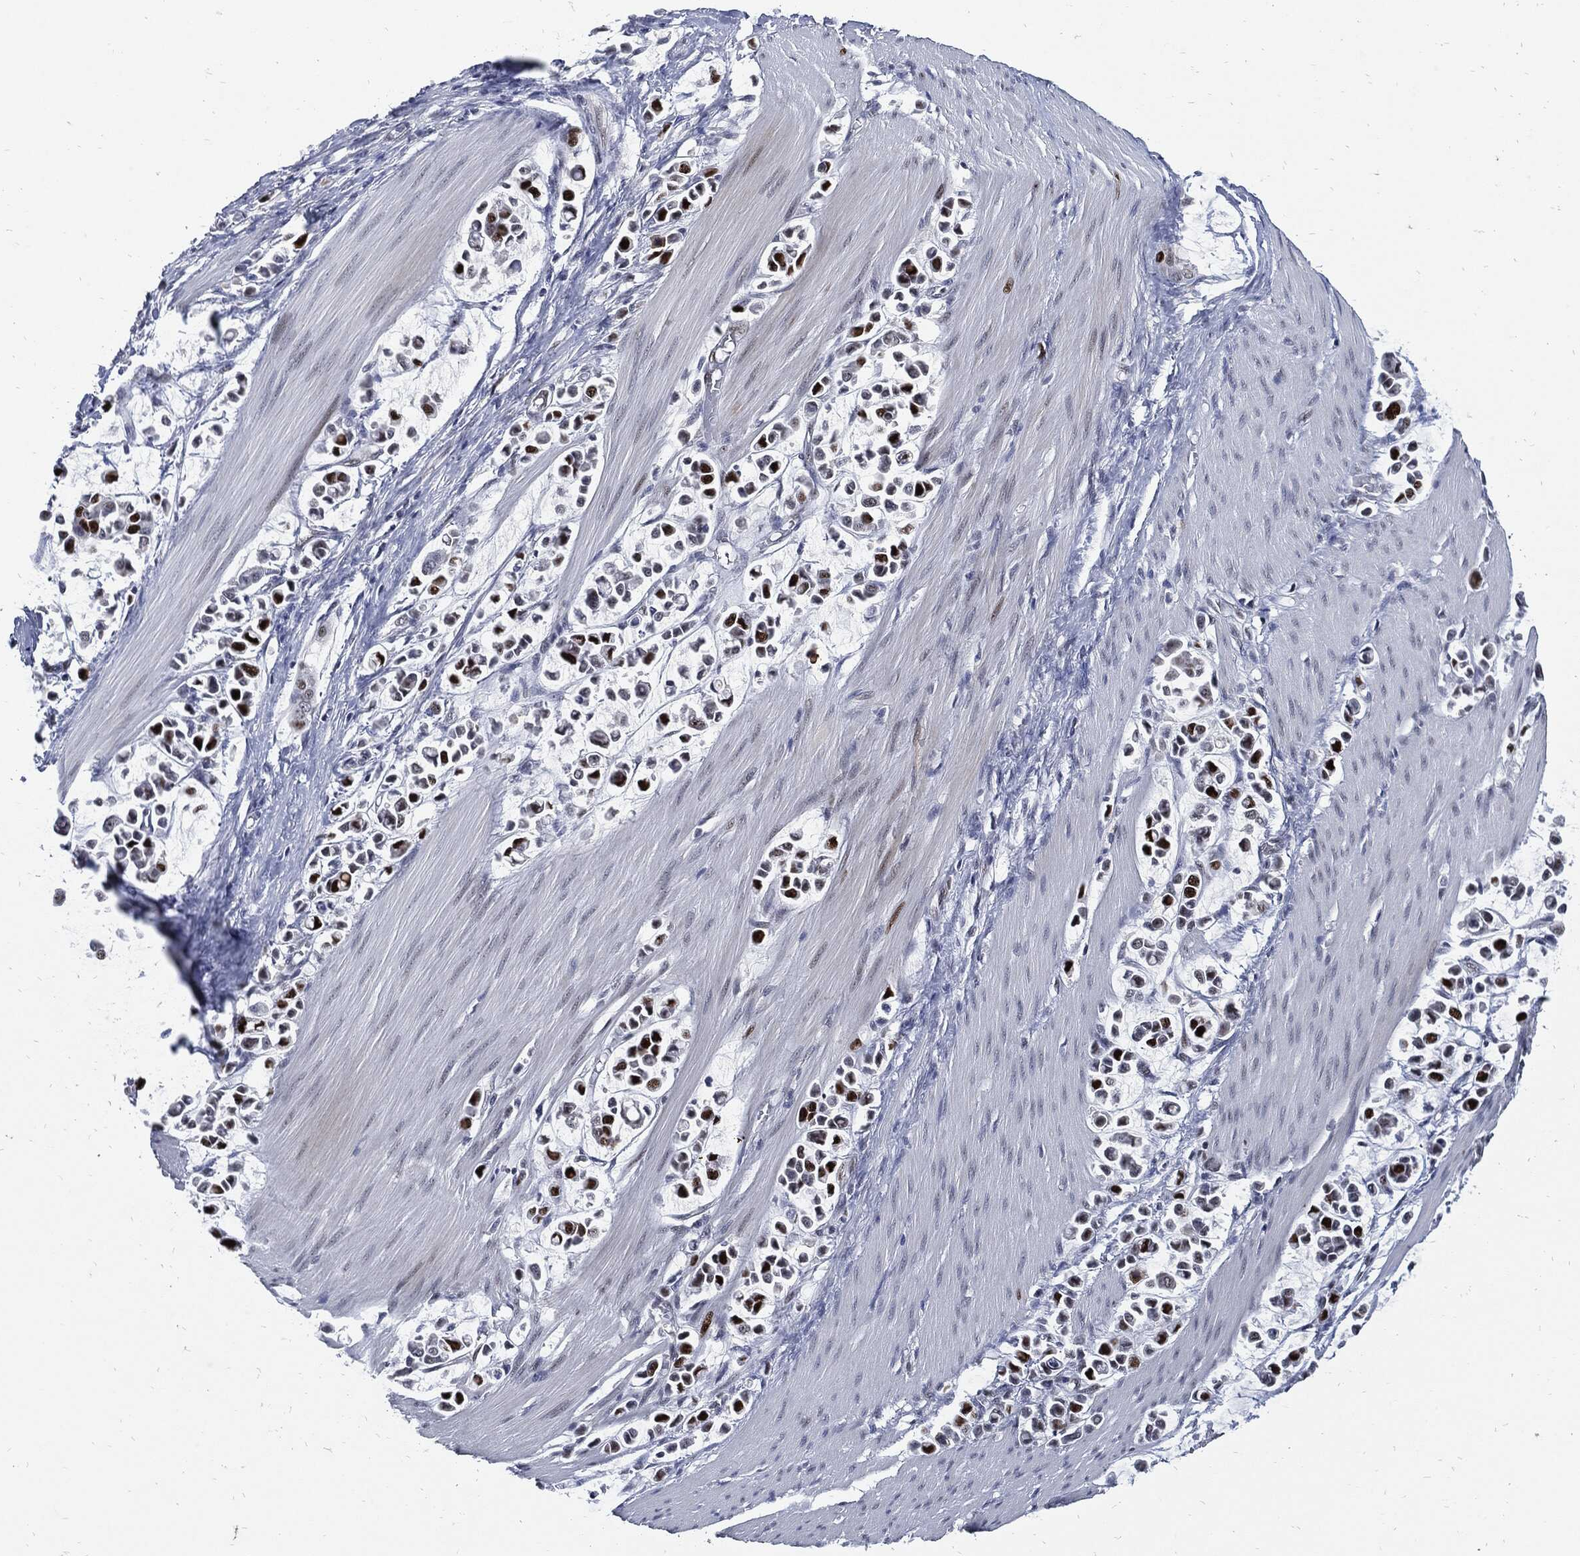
{"staining": {"intensity": "strong", "quantity": "25%-75%", "location": "nuclear"}, "tissue": "stomach cancer", "cell_type": "Tumor cells", "image_type": "cancer", "snomed": [{"axis": "morphology", "description": "Adenocarcinoma, NOS"}, {"axis": "topography", "description": "Stomach"}], "caption": "High-magnification brightfield microscopy of stomach adenocarcinoma stained with DAB (brown) and counterstained with hematoxylin (blue). tumor cells exhibit strong nuclear staining is present in approximately25%-75% of cells.", "gene": "NBN", "patient": {"sex": "male", "age": 82}}